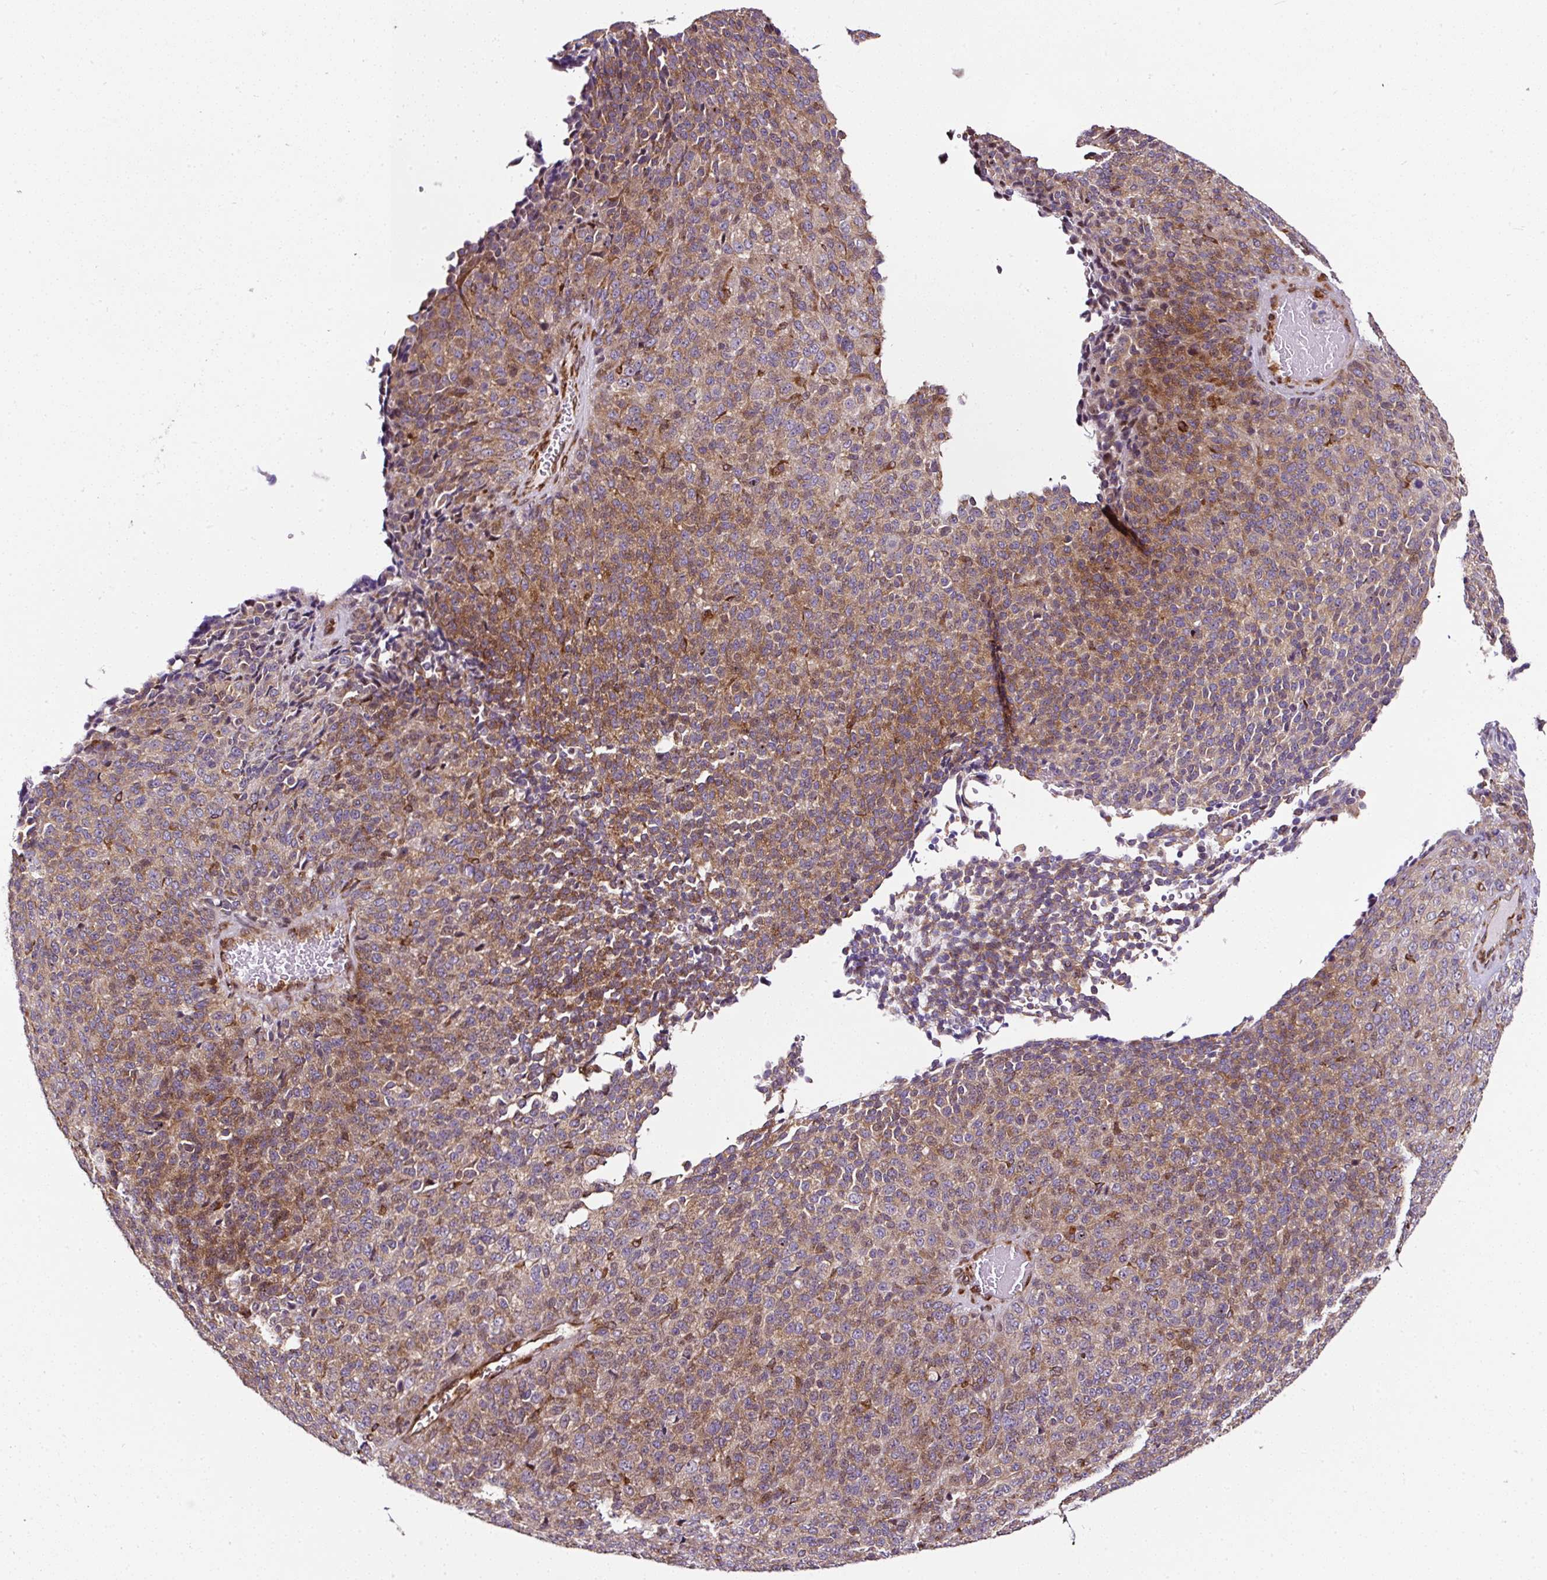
{"staining": {"intensity": "moderate", "quantity": "25%-75%", "location": "cytoplasmic/membranous"}, "tissue": "melanoma", "cell_type": "Tumor cells", "image_type": "cancer", "snomed": [{"axis": "morphology", "description": "Malignant melanoma, Metastatic site"}, {"axis": "topography", "description": "Brain"}], "caption": "Brown immunohistochemical staining in human melanoma shows moderate cytoplasmic/membranous staining in about 25%-75% of tumor cells.", "gene": "KDM4E", "patient": {"sex": "female", "age": 56}}